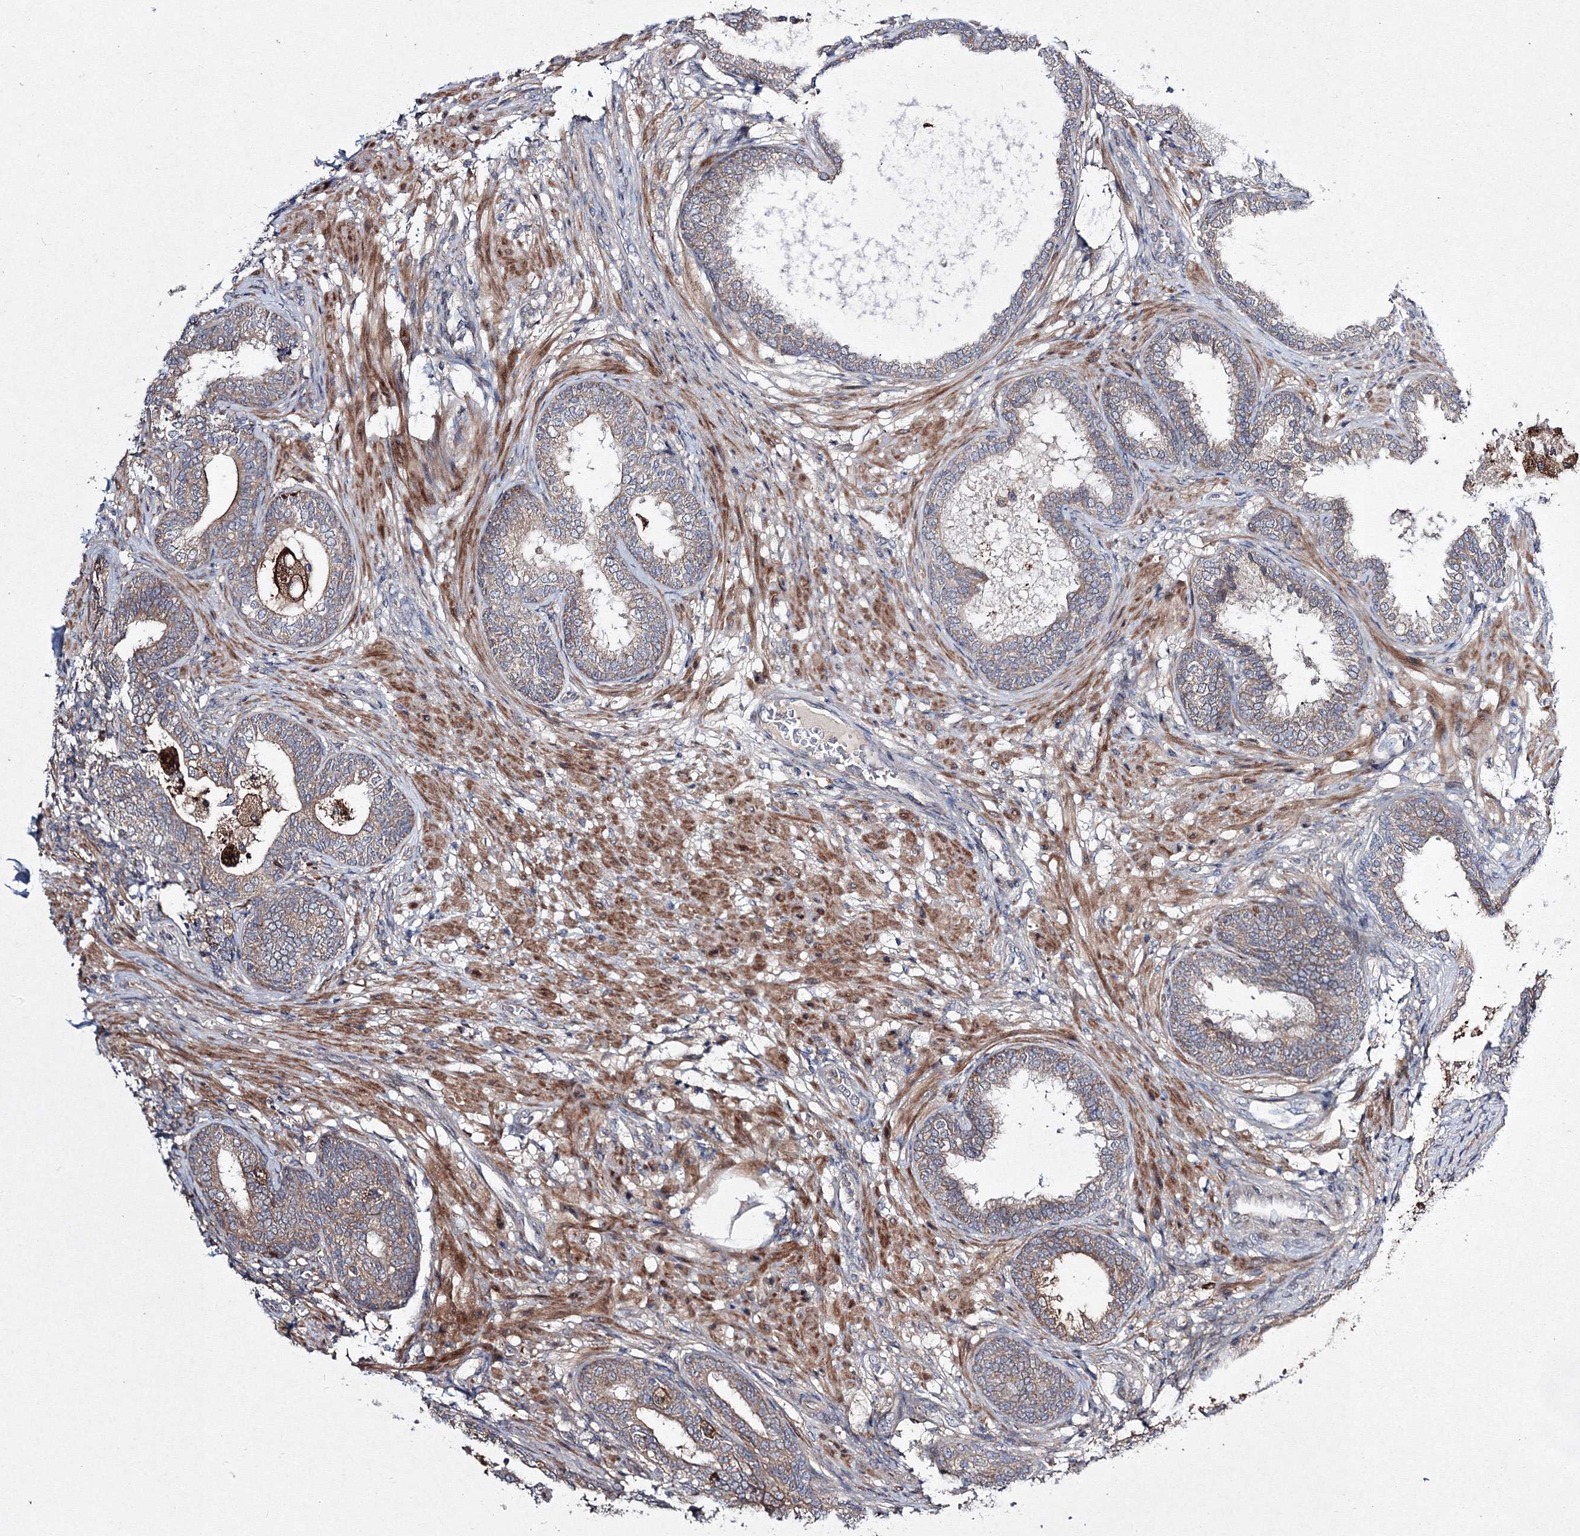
{"staining": {"intensity": "weak", "quantity": "25%-75%", "location": "cytoplasmic/membranous"}, "tissue": "prostate", "cell_type": "Glandular cells", "image_type": "normal", "snomed": [{"axis": "morphology", "description": "Normal tissue, NOS"}, {"axis": "topography", "description": "Prostate"}], "caption": "Prostate stained for a protein reveals weak cytoplasmic/membranous positivity in glandular cells. (IHC, brightfield microscopy, high magnification).", "gene": "RANBP3L", "patient": {"sex": "male", "age": 76}}